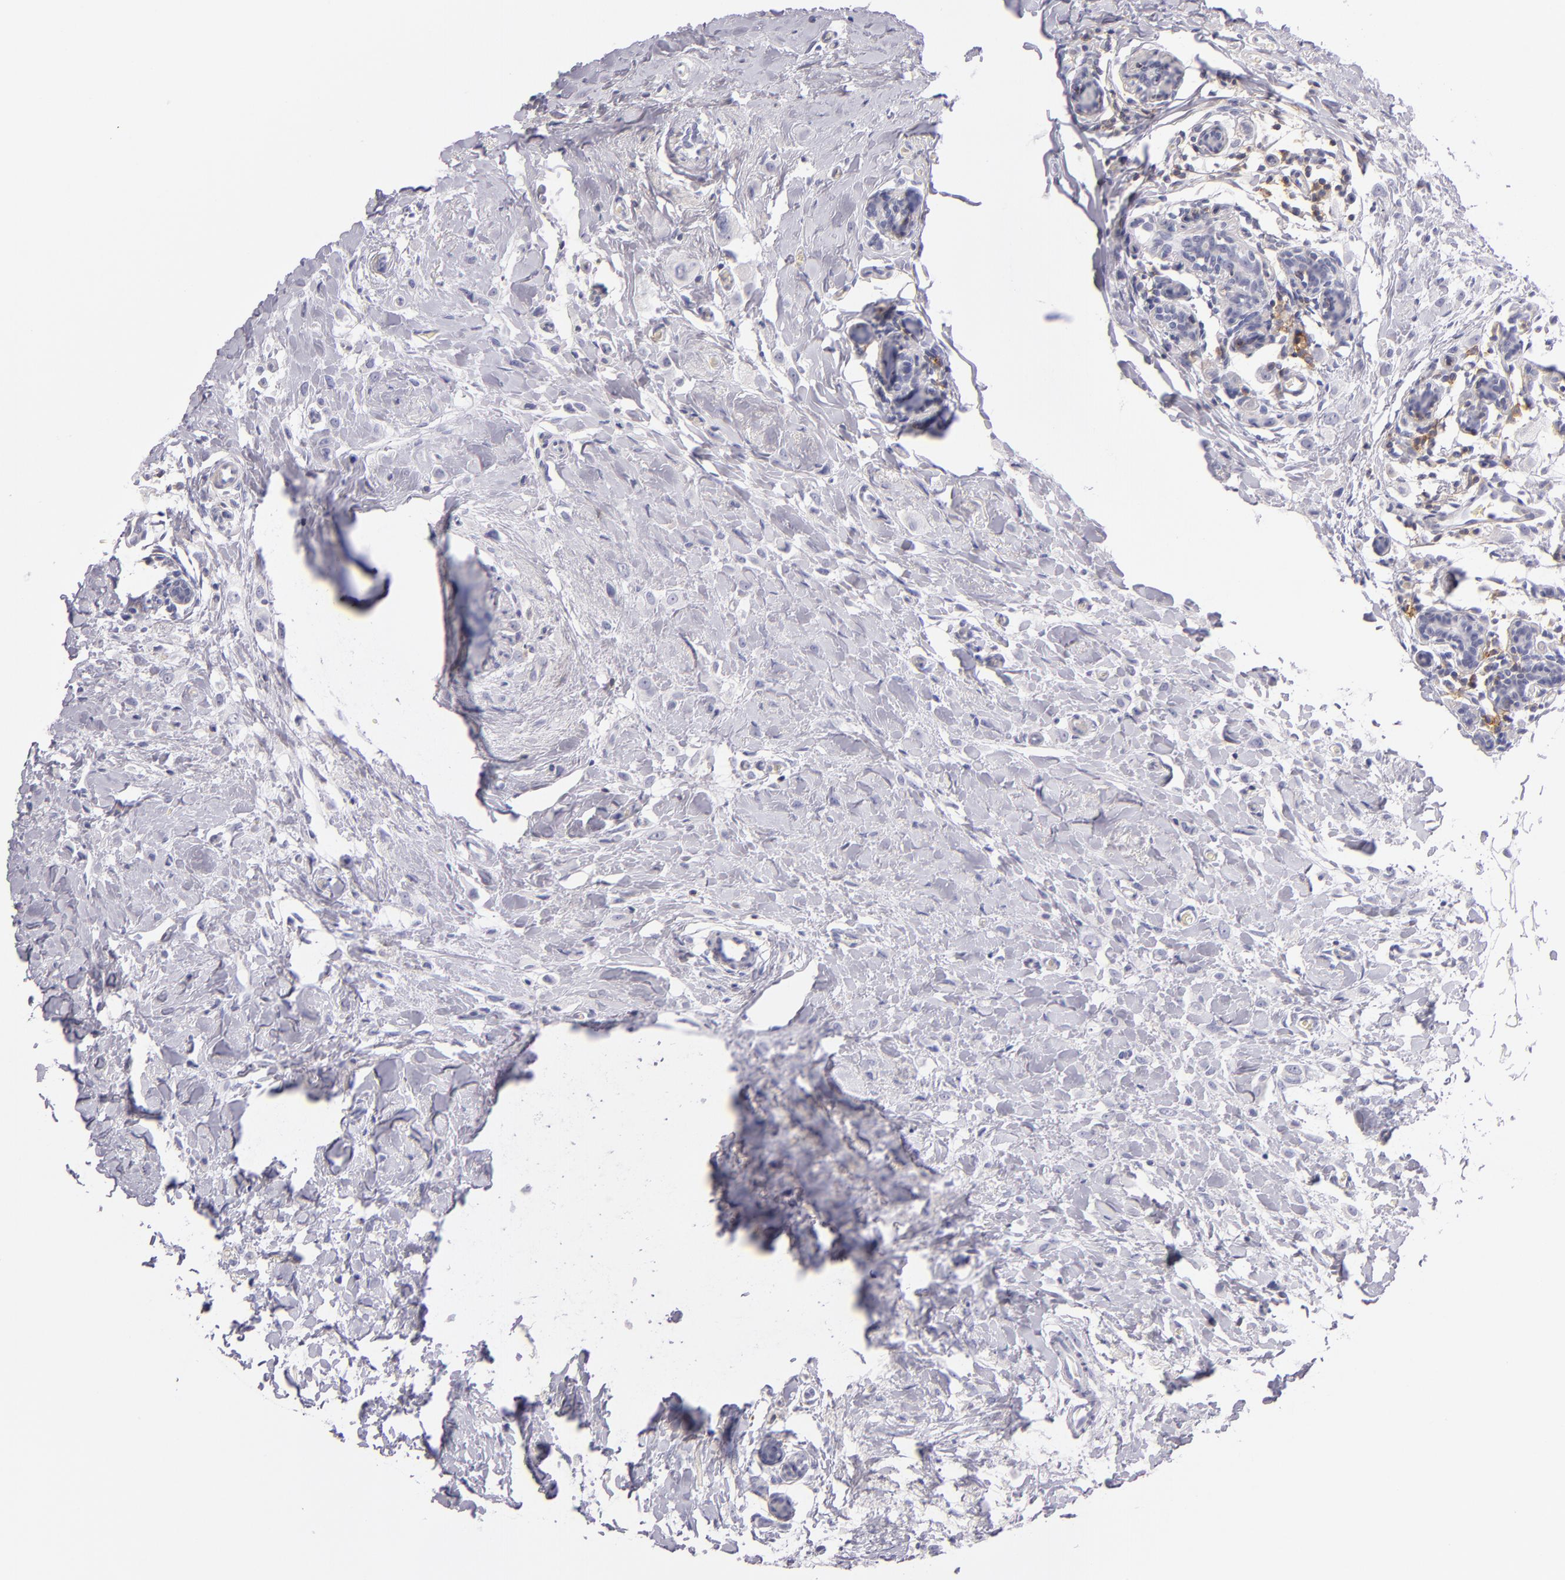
{"staining": {"intensity": "negative", "quantity": "none", "location": "none"}, "tissue": "breast cancer", "cell_type": "Tumor cells", "image_type": "cancer", "snomed": [{"axis": "morphology", "description": "Lobular carcinoma"}, {"axis": "topography", "description": "Breast"}], "caption": "Immunohistochemical staining of human lobular carcinoma (breast) displays no significant staining in tumor cells.", "gene": "CD48", "patient": {"sex": "female", "age": 57}}